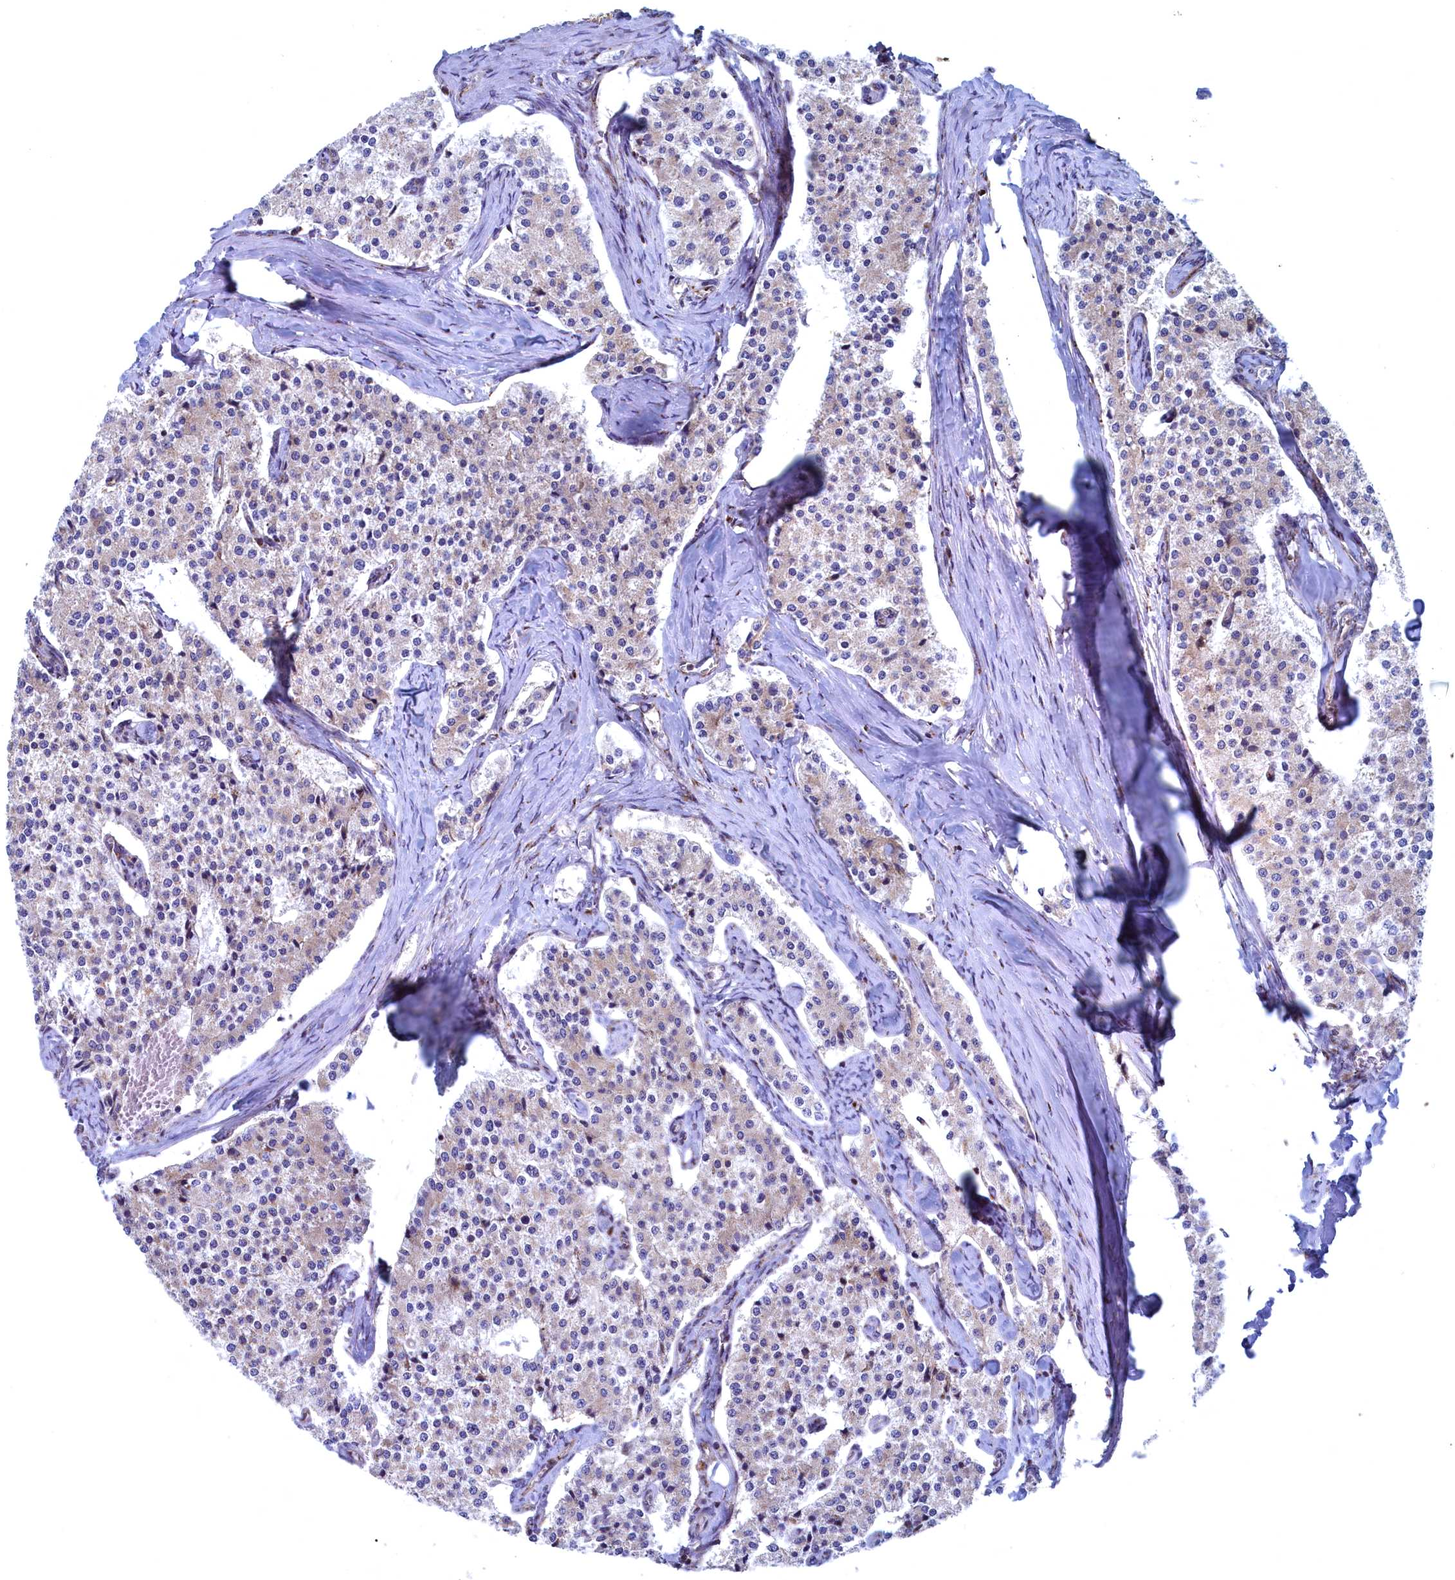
{"staining": {"intensity": "negative", "quantity": "none", "location": "none"}, "tissue": "carcinoid", "cell_type": "Tumor cells", "image_type": "cancer", "snomed": [{"axis": "morphology", "description": "Carcinoid, malignant, NOS"}, {"axis": "topography", "description": "Colon"}], "caption": "This photomicrograph is of malignant carcinoid stained with IHC to label a protein in brown with the nuclei are counter-stained blue. There is no staining in tumor cells. (Stains: DAB (3,3'-diaminobenzidine) IHC with hematoxylin counter stain, Microscopy: brightfield microscopy at high magnification).", "gene": "MTFMT", "patient": {"sex": "female", "age": 52}}